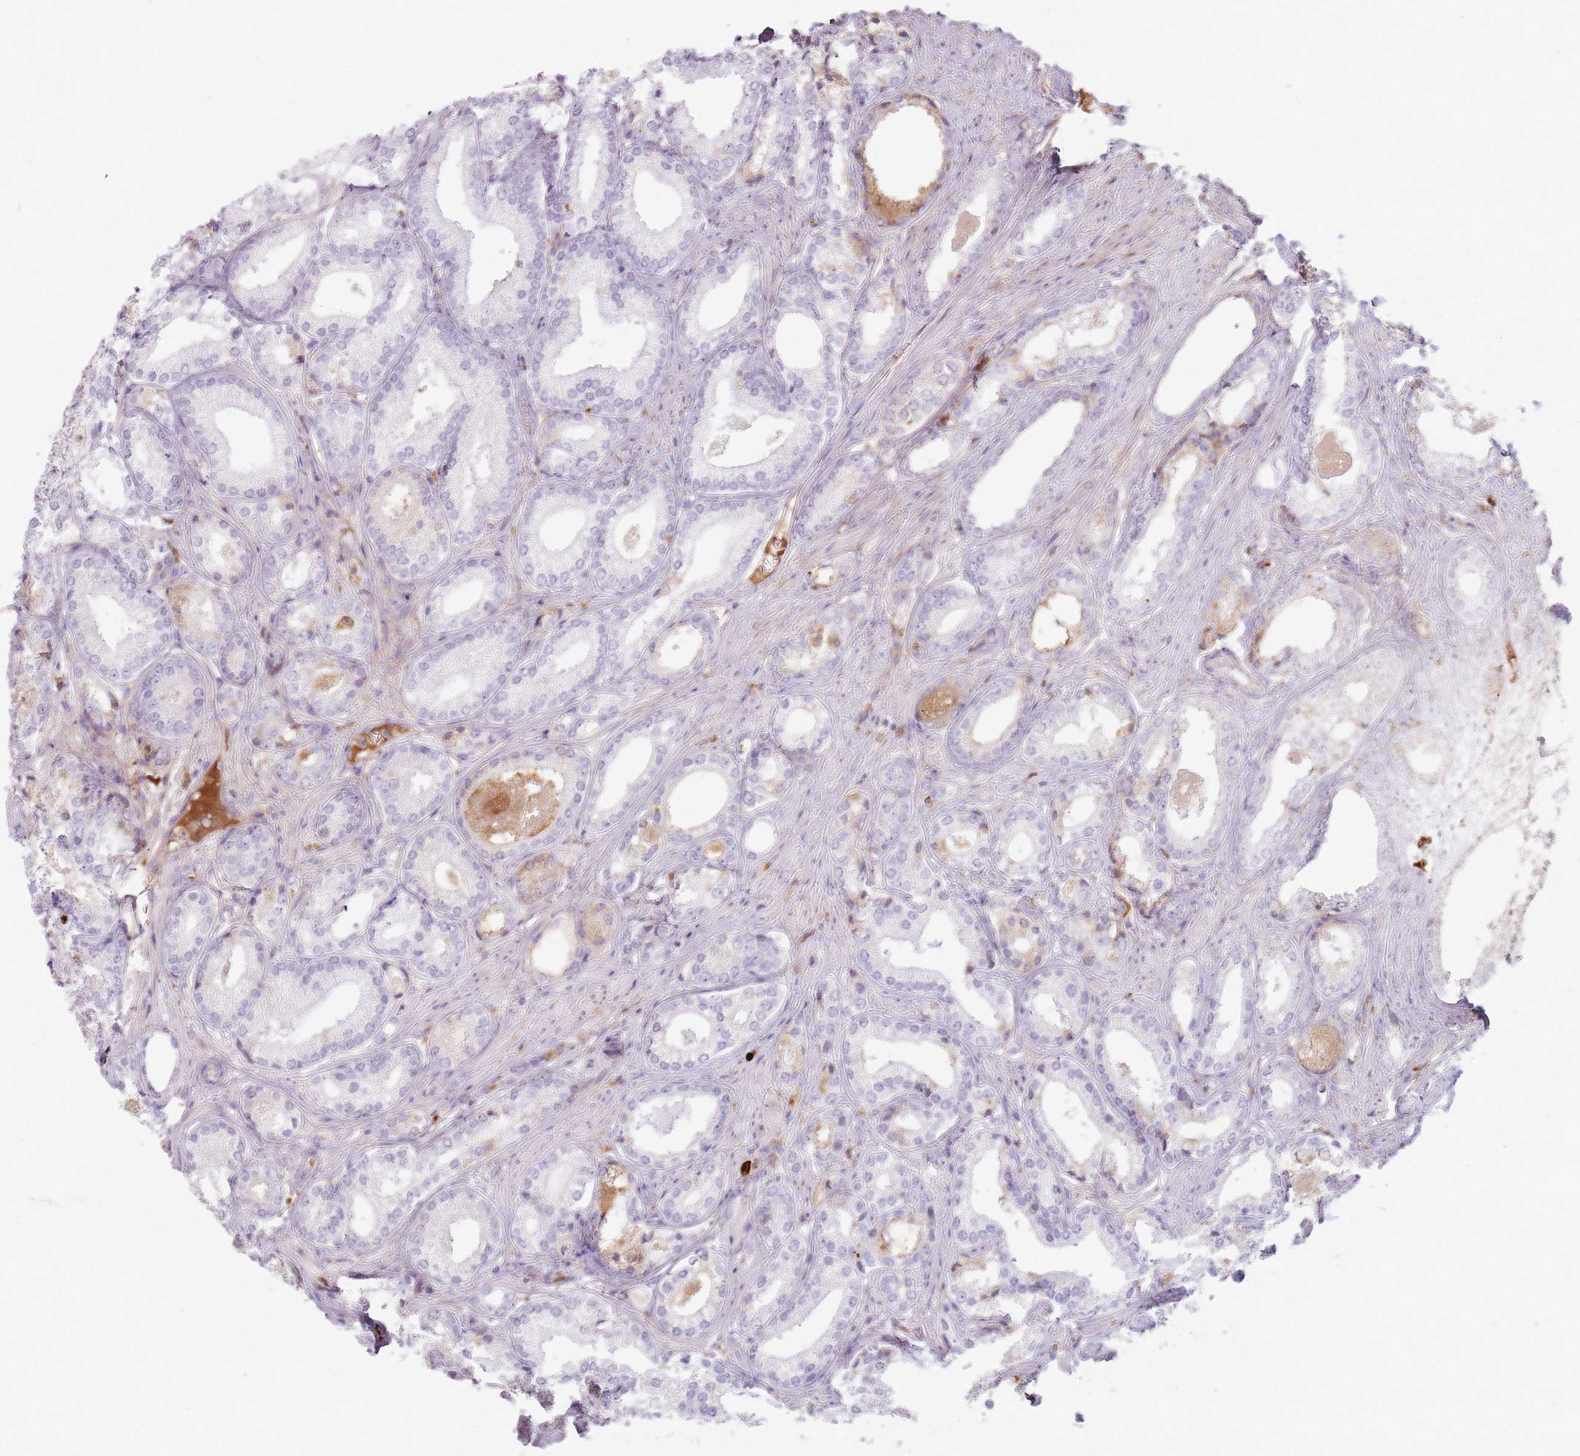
{"staining": {"intensity": "negative", "quantity": "none", "location": "none"}, "tissue": "prostate cancer", "cell_type": "Tumor cells", "image_type": "cancer", "snomed": [{"axis": "morphology", "description": "Adenocarcinoma, Low grade"}, {"axis": "topography", "description": "Prostate"}], "caption": "DAB (3,3'-diaminobenzidine) immunohistochemical staining of human prostate cancer displays no significant staining in tumor cells. (DAB IHC visualized using brightfield microscopy, high magnification).", "gene": "COLGALT1", "patient": {"sex": "male", "age": 68}}